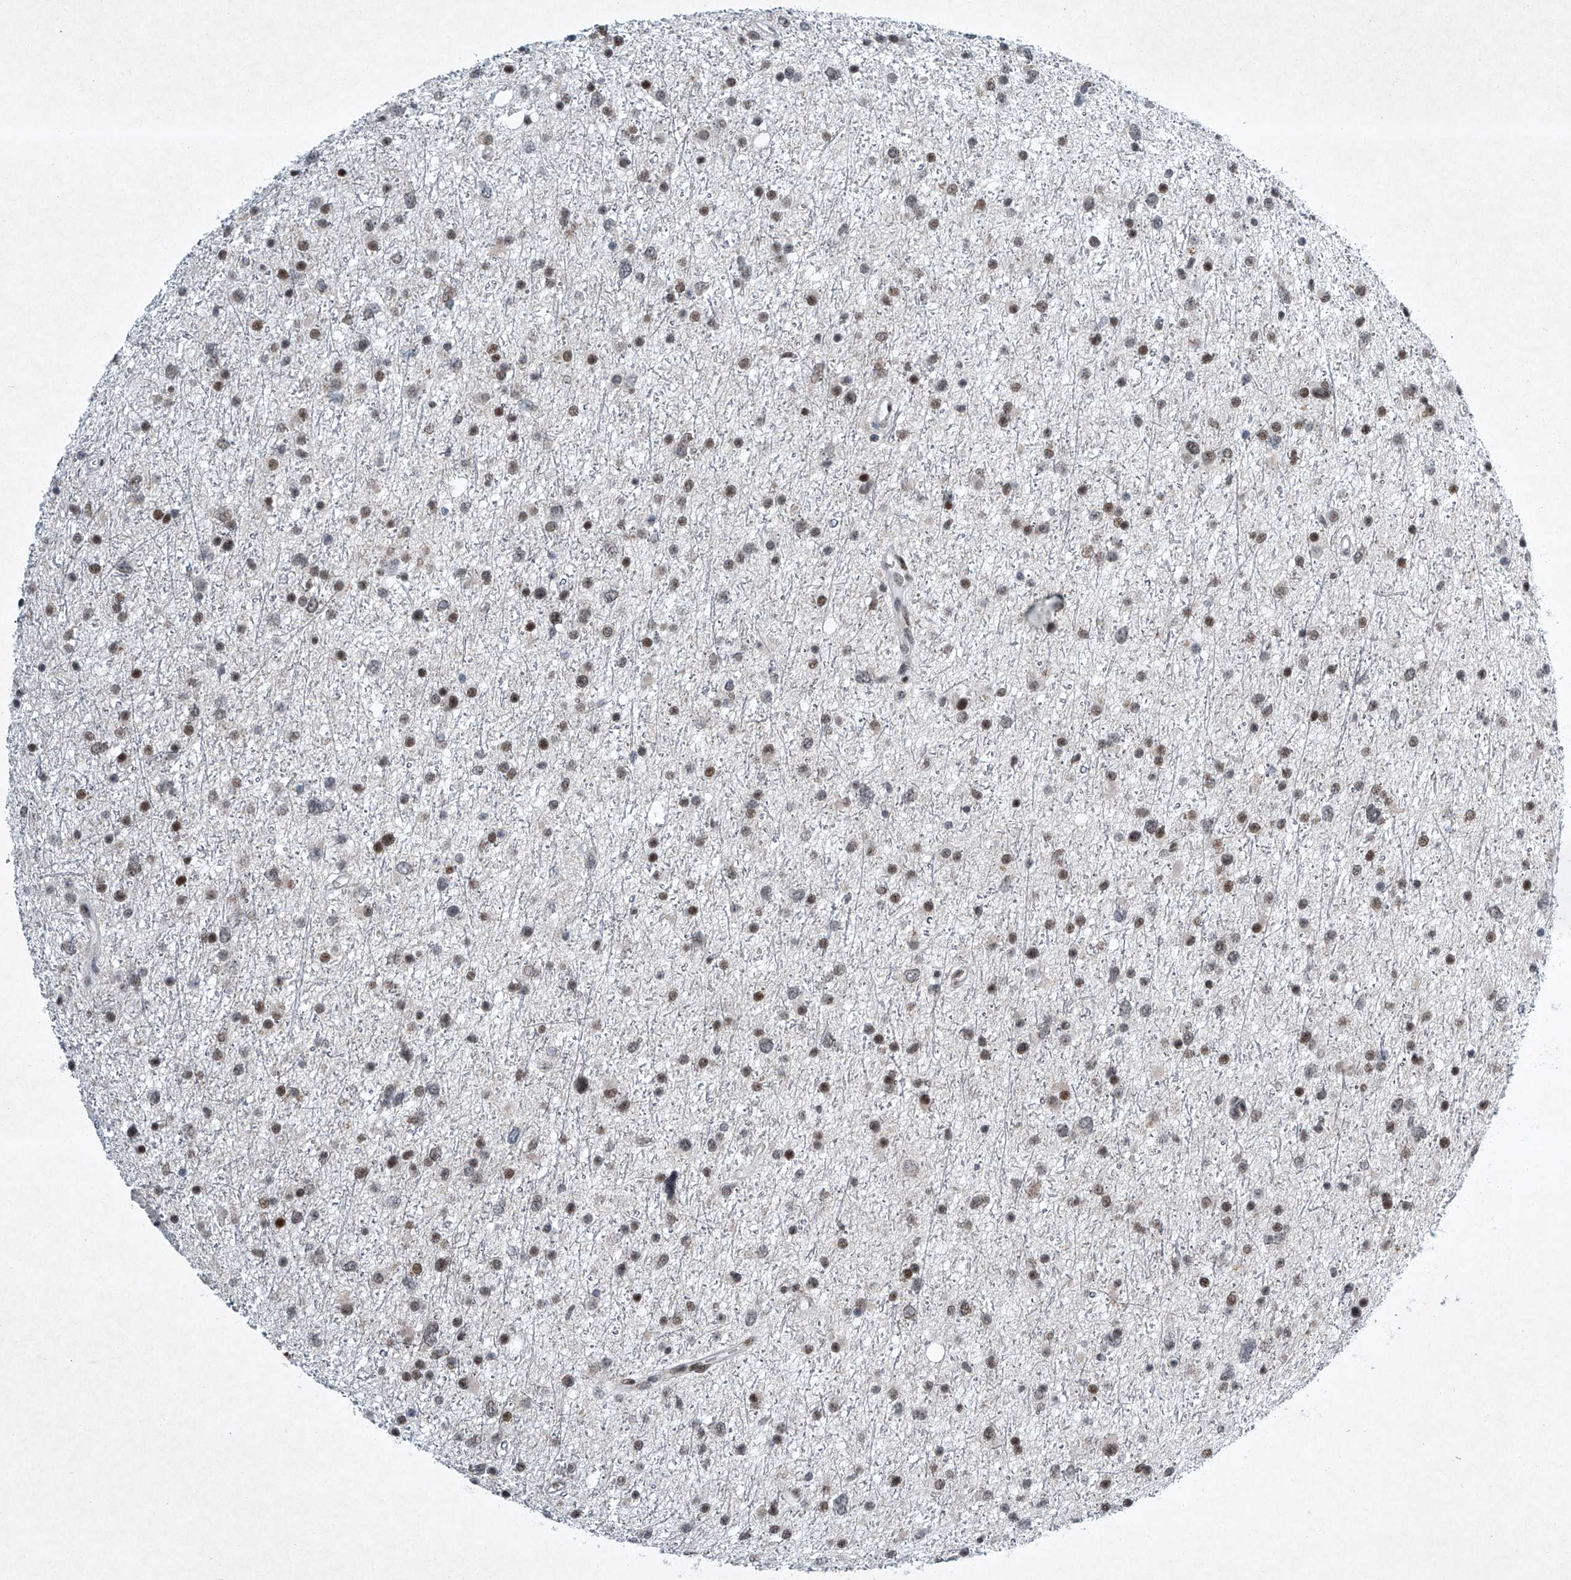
{"staining": {"intensity": "weak", "quantity": "25%-75%", "location": "nuclear"}, "tissue": "glioma", "cell_type": "Tumor cells", "image_type": "cancer", "snomed": [{"axis": "morphology", "description": "Glioma, malignant, Low grade"}, {"axis": "topography", "description": "Cerebral cortex"}], "caption": "Malignant glioma (low-grade) stained for a protein exhibits weak nuclear positivity in tumor cells.", "gene": "TFDP1", "patient": {"sex": "female", "age": 39}}